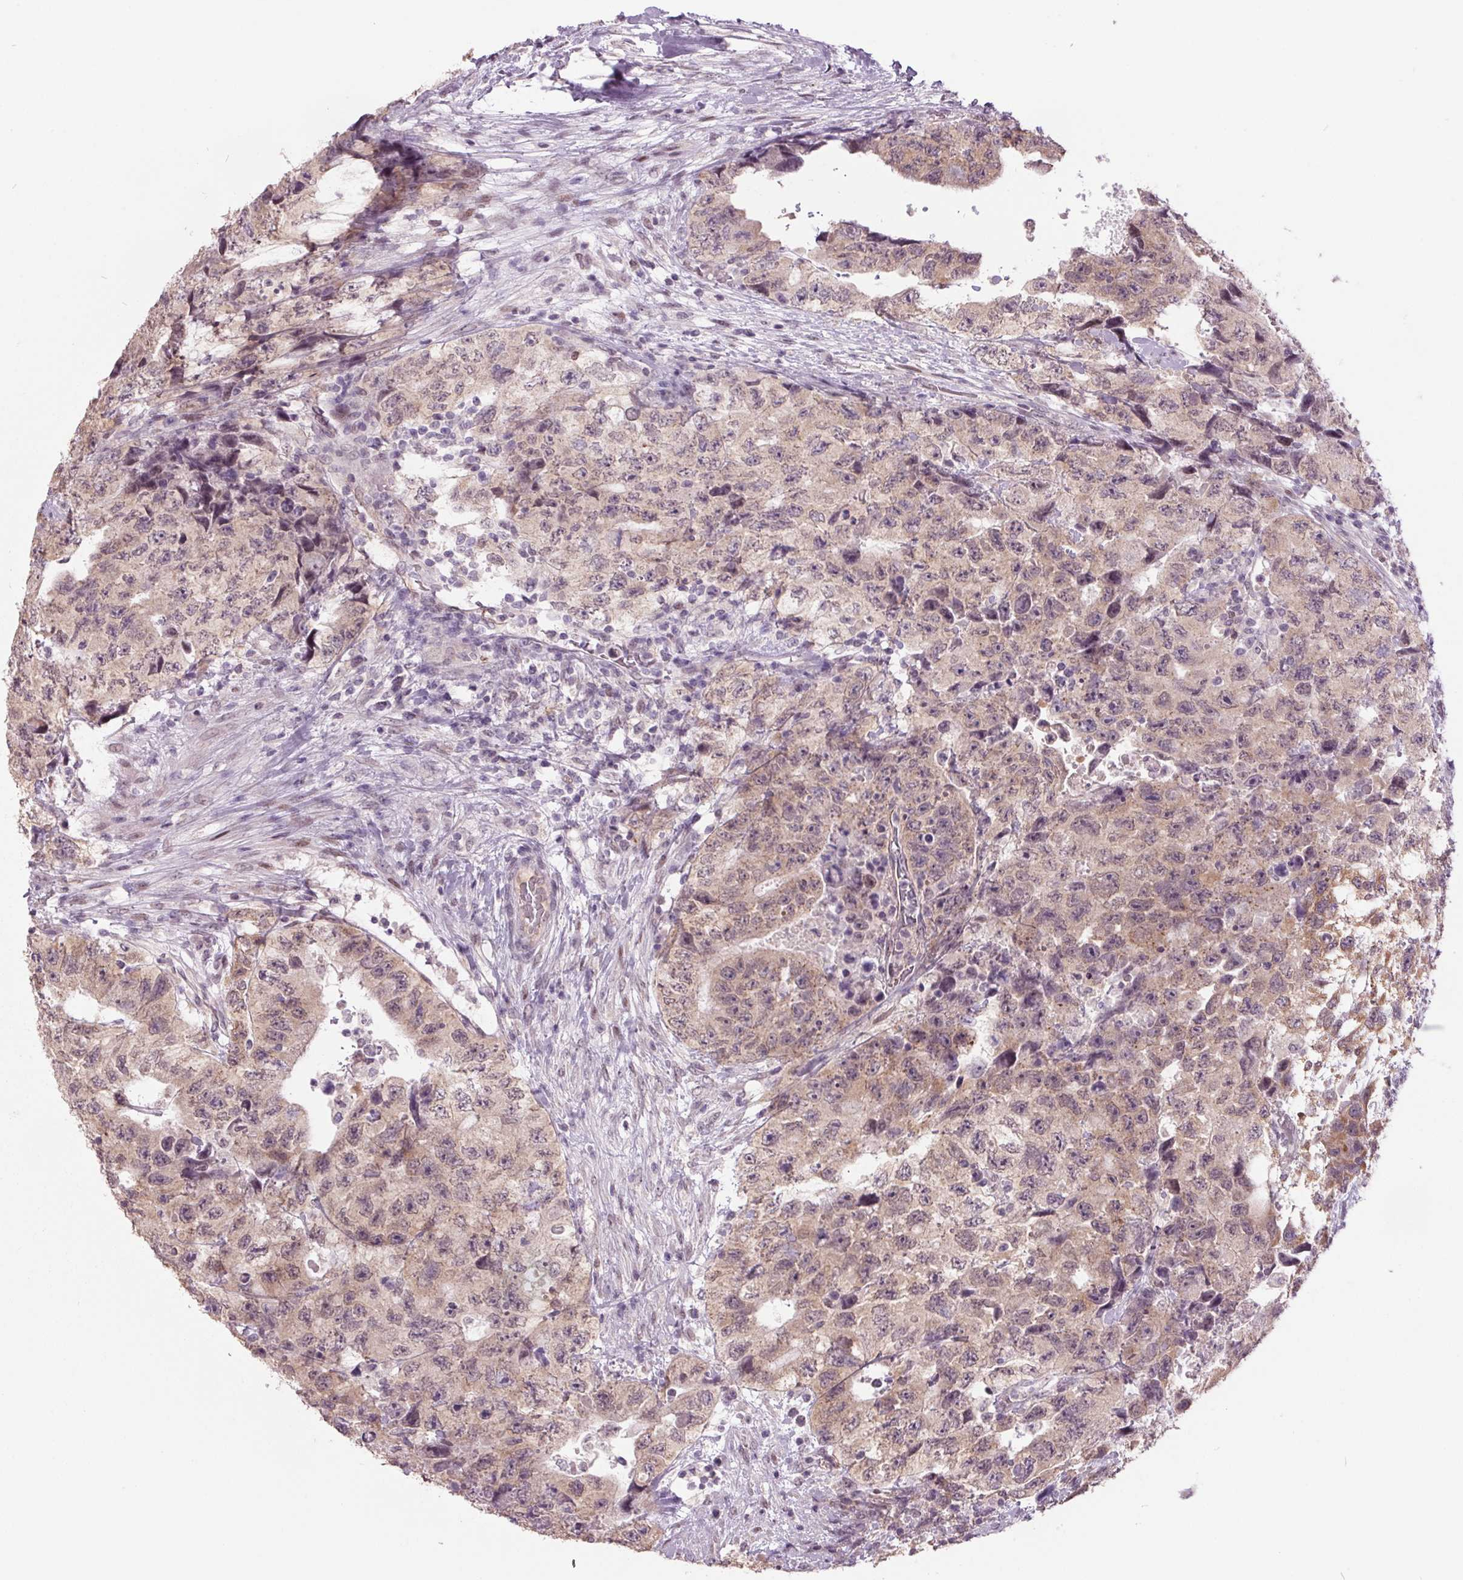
{"staining": {"intensity": "weak", "quantity": ">75%", "location": "cytoplasmic/membranous,nuclear"}, "tissue": "testis cancer", "cell_type": "Tumor cells", "image_type": "cancer", "snomed": [{"axis": "morphology", "description": "Carcinoma, Embryonal, NOS"}, {"axis": "topography", "description": "Testis"}], "caption": "Testis cancer (embryonal carcinoma) was stained to show a protein in brown. There is low levels of weak cytoplasmic/membranous and nuclear positivity in approximately >75% of tumor cells.", "gene": "C2orf16", "patient": {"sex": "male", "age": 24}}